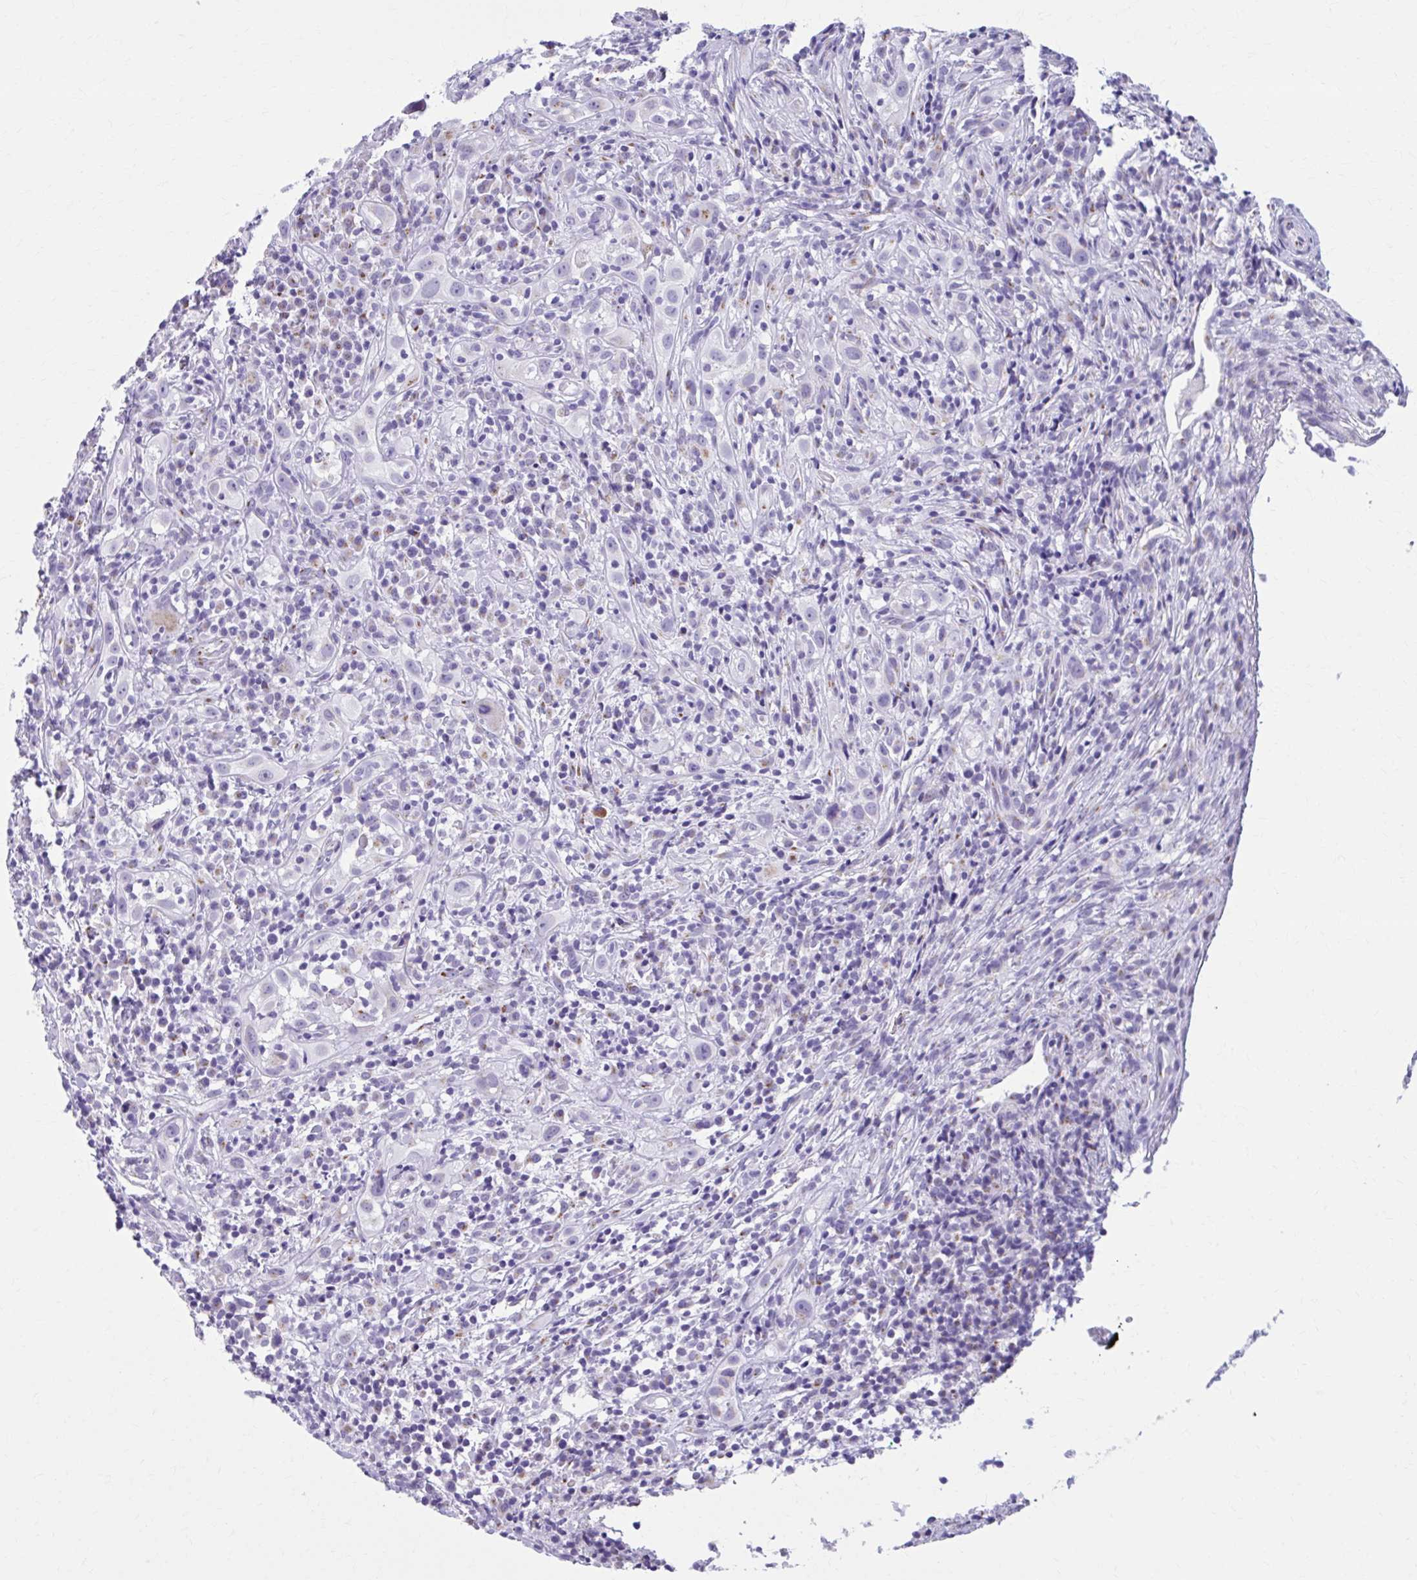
{"staining": {"intensity": "negative", "quantity": "none", "location": "none"}, "tissue": "head and neck cancer", "cell_type": "Tumor cells", "image_type": "cancer", "snomed": [{"axis": "morphology", "description": "Squamous cell carcinoma, NOS"}, {"axis": "topography", "description": "Head-Neck"}], "caption": "This is a image of immunohistochemistry (IHC) staining of squamous cell carcinoma (head and neck), which shows no positivity in tumor cells.", "gene": "ZNF682", "patient": {"sex": "female", "age": 95}}